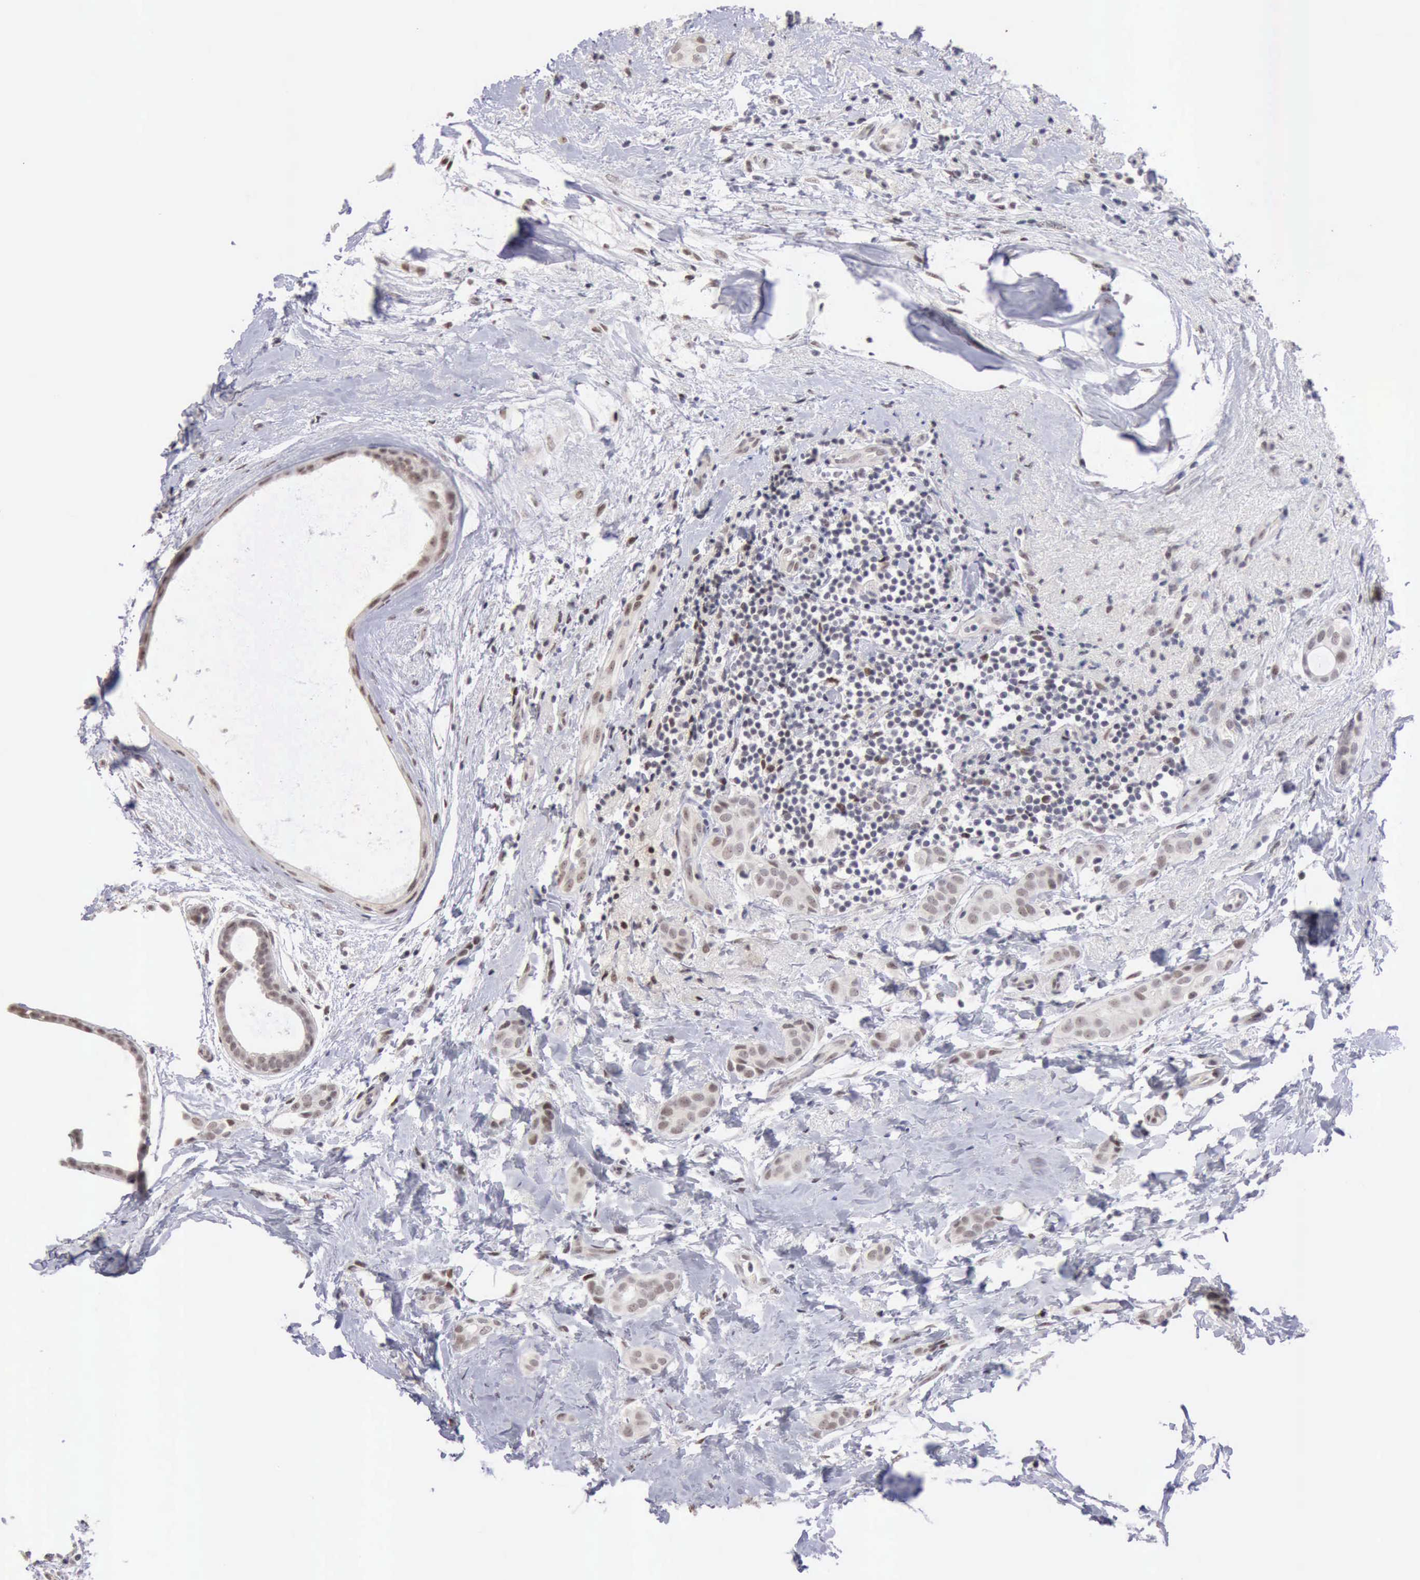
{"staining": {"intensity": "weak", "quantity": "25%-75%", "location": "nuclear"}, "tissue": "breast cancer", "cell_type": "Tumor cells", "image_type": "cancer", "snomed": [{"axis": "morphology", "description": "Duct carcinoma"}, {"axis": "topography", "description": "Breast"}], "caption": "Weak nuclear staining for a protein is appreciated in approximately 25%-75% of tumor cells of invasive ductal carcinoma (breast) using immunohistochemistry (IHC).", "gene": "TAF1", "patient": {"sex": "female", "age": 54}}